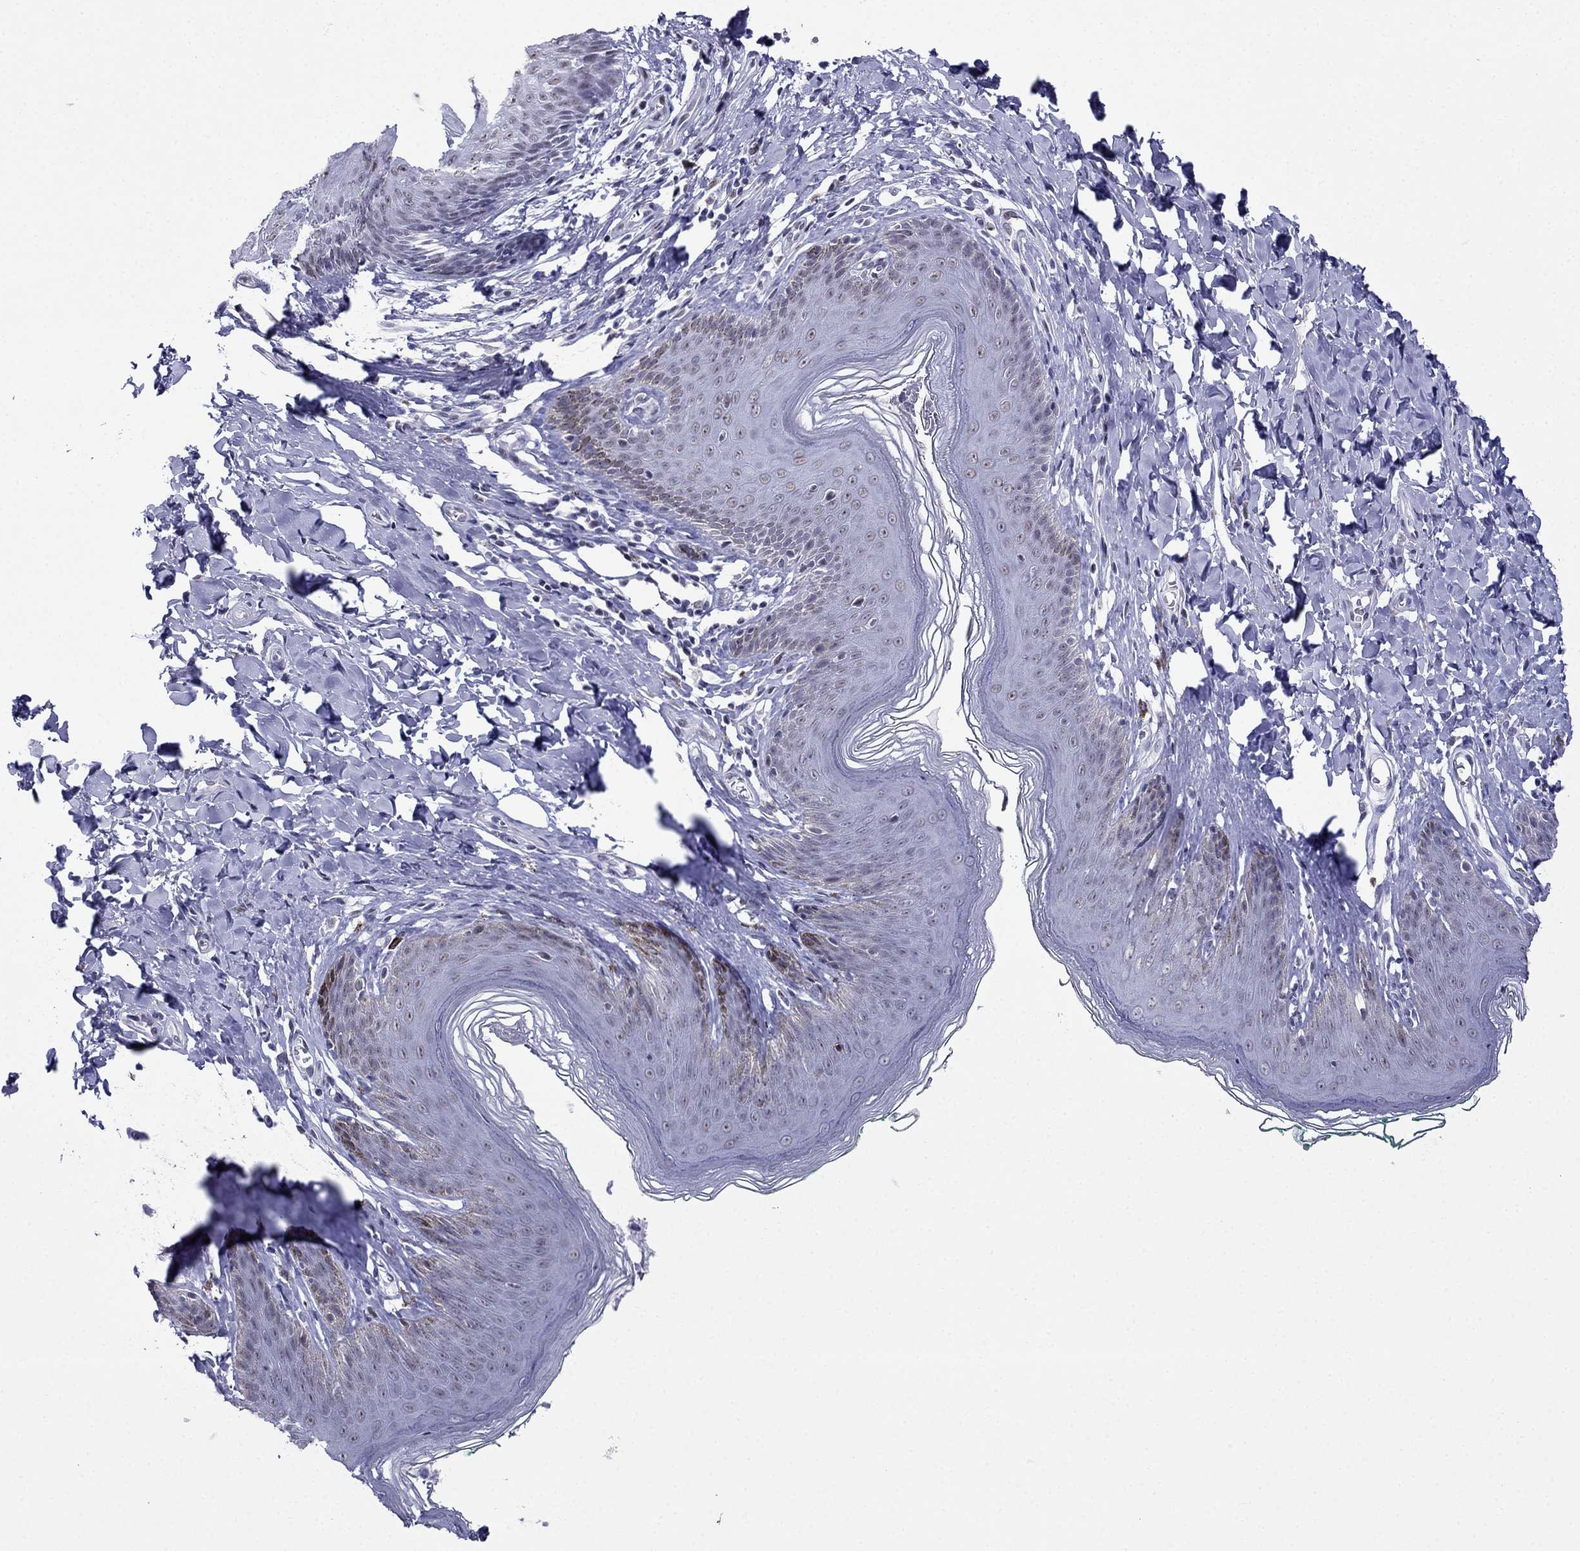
{"staining": {"intensity": "negative", "quantity": "none", "location": "none"}, "tissue": "skin", "cell_type": "Epidermal cells", "image_type": "normal", "snomed": [{"axis": "morphology", "description": "Normal tissue, NOS"}, {"axis": "topography", "description": "Vulva"}, {"axis": "topography", "description": "Peripheral nerve tissue"}], "caption": "Immunohistochemistry image of unremarkable skin: skin stained with DAB (3,3'-diaminobenzidine) reveals no significant protein staining in epidermal cells. The staining was performed using DAB to visualize the protein expression in brown, while the nuclei were stained in blue with hematoxylin (Magnification: 20x).", "gene": "PPM1G", "patient": {"sex": "female", "age": 66}}